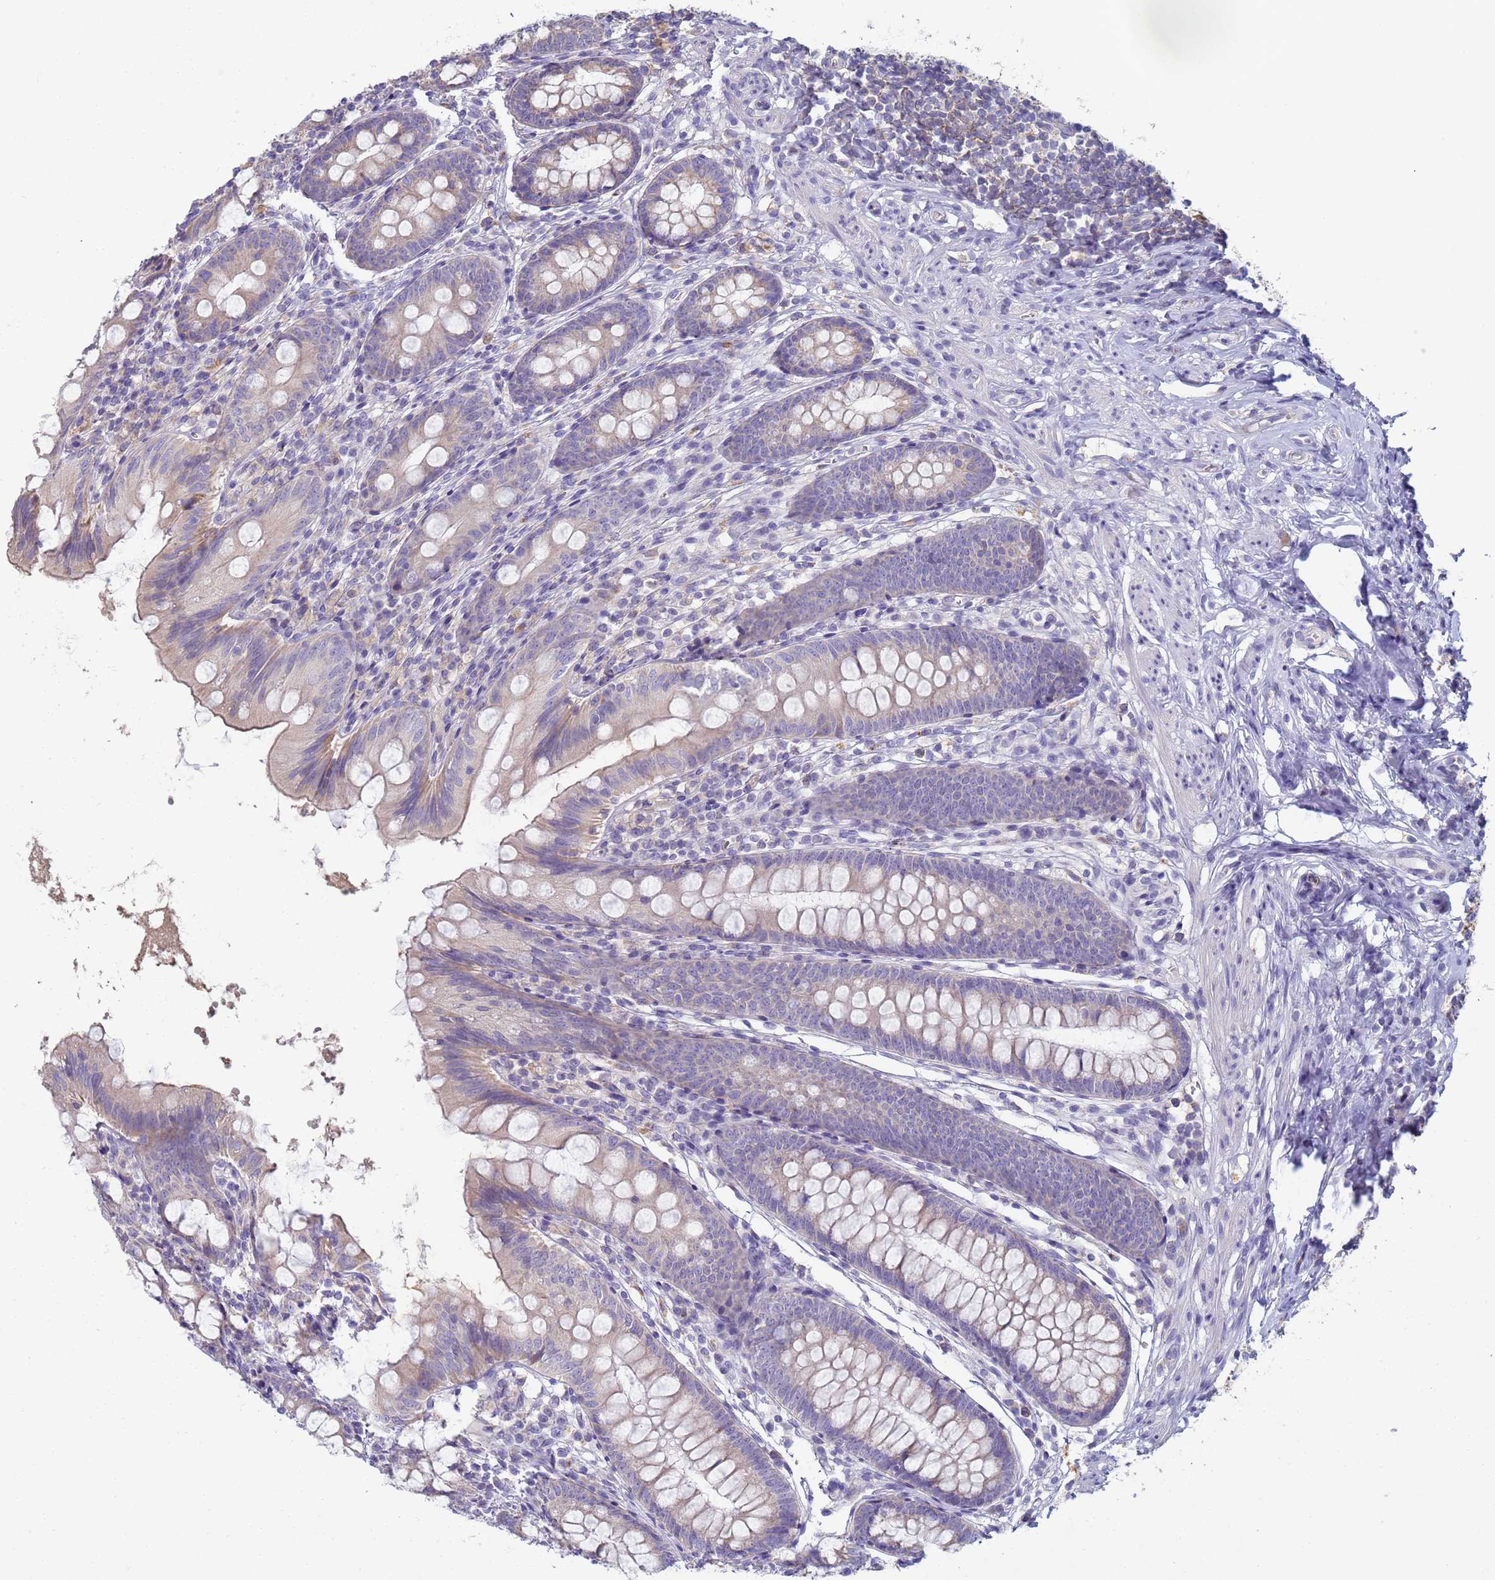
{"staining": {"intensity": "weak", "quantity": "<25%", "location": "cytoplasmic/membranous"}, "tissue": "appendix", "cell_type": "Glandular cells", "image_type": "normal", "snomed": [{"axis": "morphology", "description": "Normal tissue, NOS"}, {"axis": "topography", "description": "Appendix"}], "caption": "Protein analysis of benign appendix demonstrates no significant staining in glandular cells.", "gene": "CR1", "patient": {"sex": "female", "age": 51}}